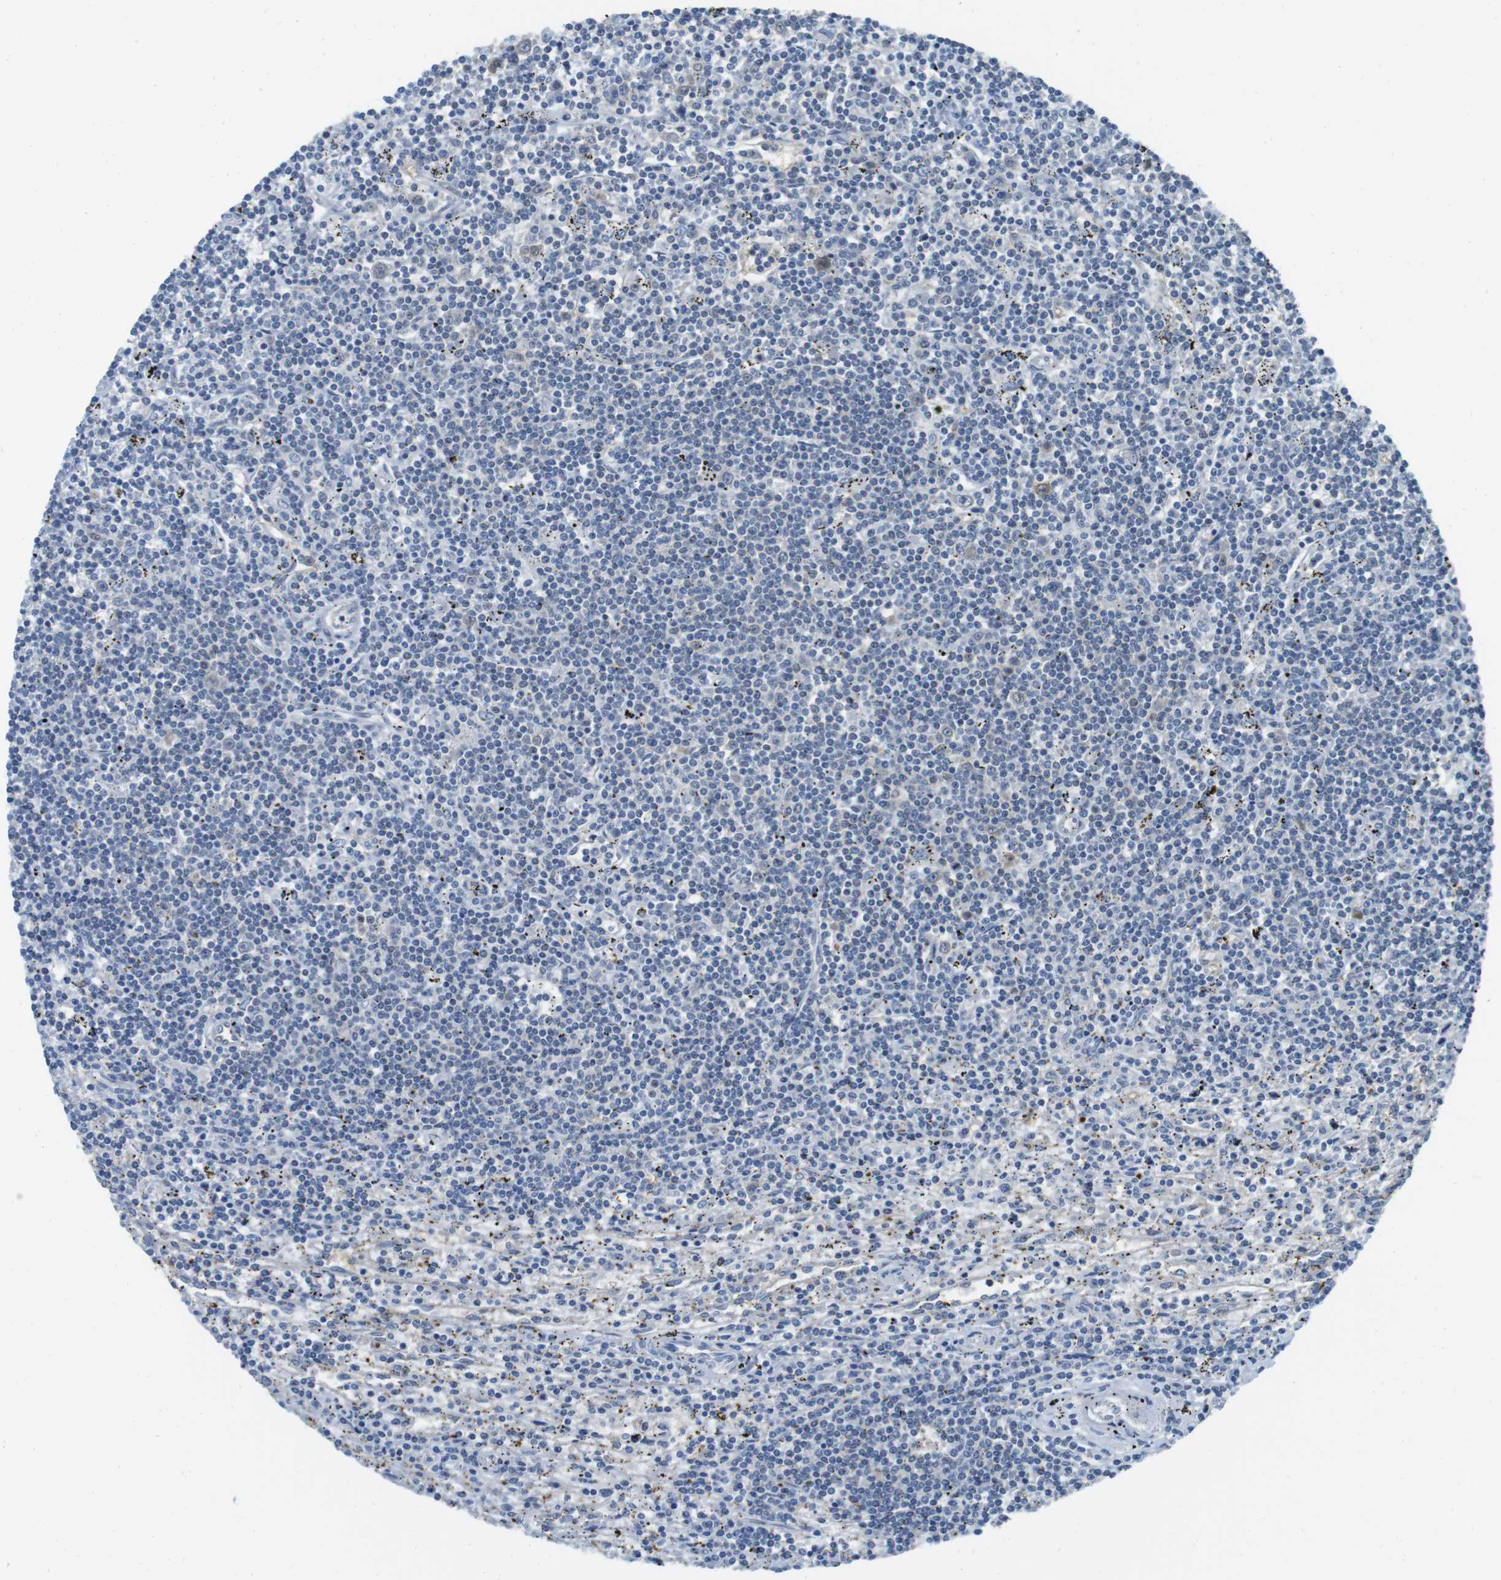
{"staining": {"intensity": "negative", "quantity": "none", "location": "none"}, "tissue": "lymphoma", "cell_type": "Tumor cells", "image_type": "cancer", "snomed": [{"axis": "morphology", "description": "Malignant lymphoma, non-Hodgkin's type, Low grade"}, {"axis": "topography", "description": "Spleen"}], "caption": "Low-grade malignant lymphoma, non-Hodgkin's type was stained to show a protein in brown. There is no significant staining in tumor cells.", "gene": "CASP2", "patient": {"sex": "male", "age": 76}}